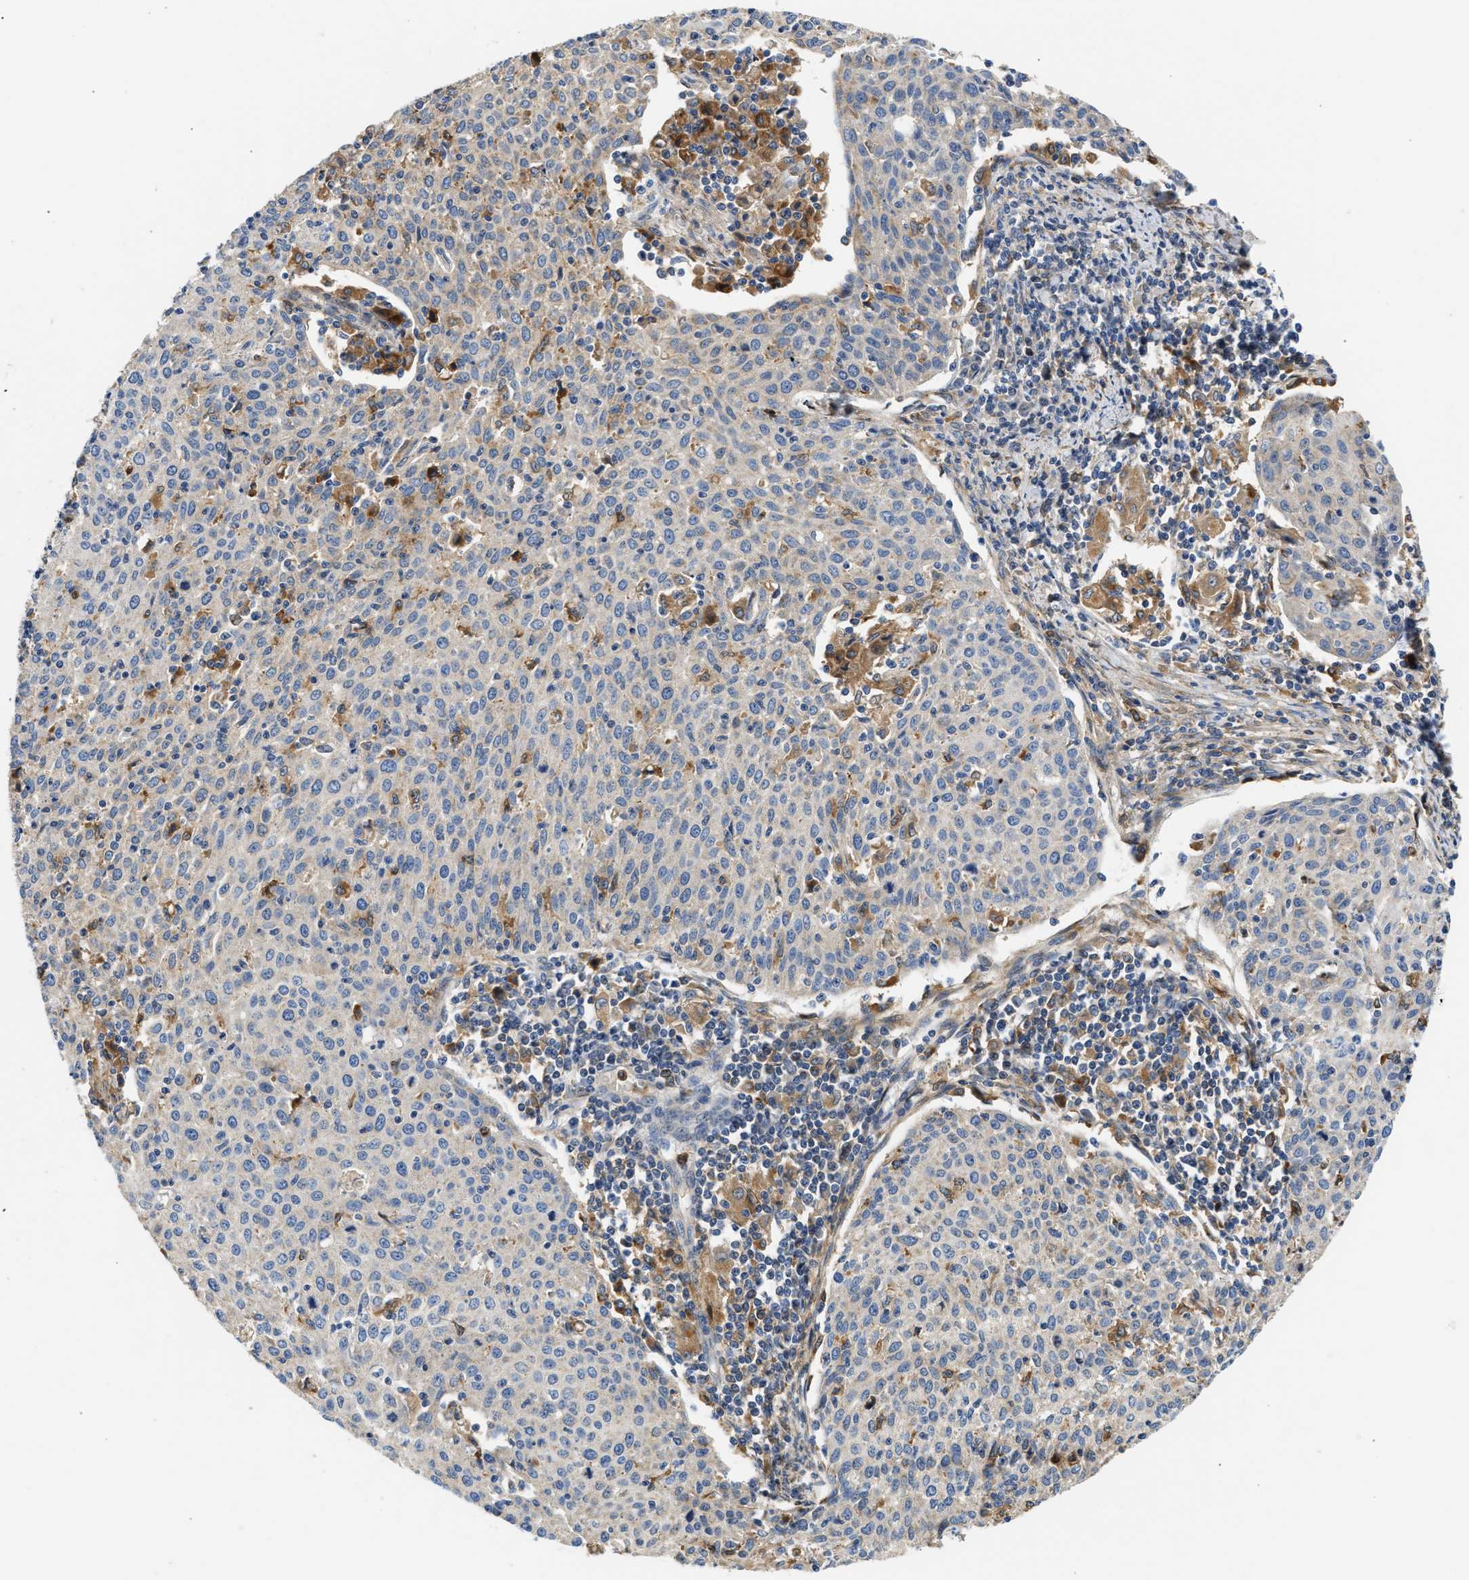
{"staining": {"intensity": "weak", "quantity": "25%-75%", "location": "cytoplasmic/membranous"}, "tissue": "cervical cancer", "cell_type": "Tumor cells", "image_type": "cancer", "snomed": [{"axis": "morphology", "description": "Squamous cell carcinoma, NOS"}, {"axis": "topography", "description": "Cervix"}], "caption": "A histopathology image showing weak cytoplasmic/membranous expression in approximately 25%-75% of tumor cells in cervical squamous cell carcinoma, as visualized by brown immunohistochemical staining.", "gene": "RAB31", "patient": {"sex": "female", "age": 38}}